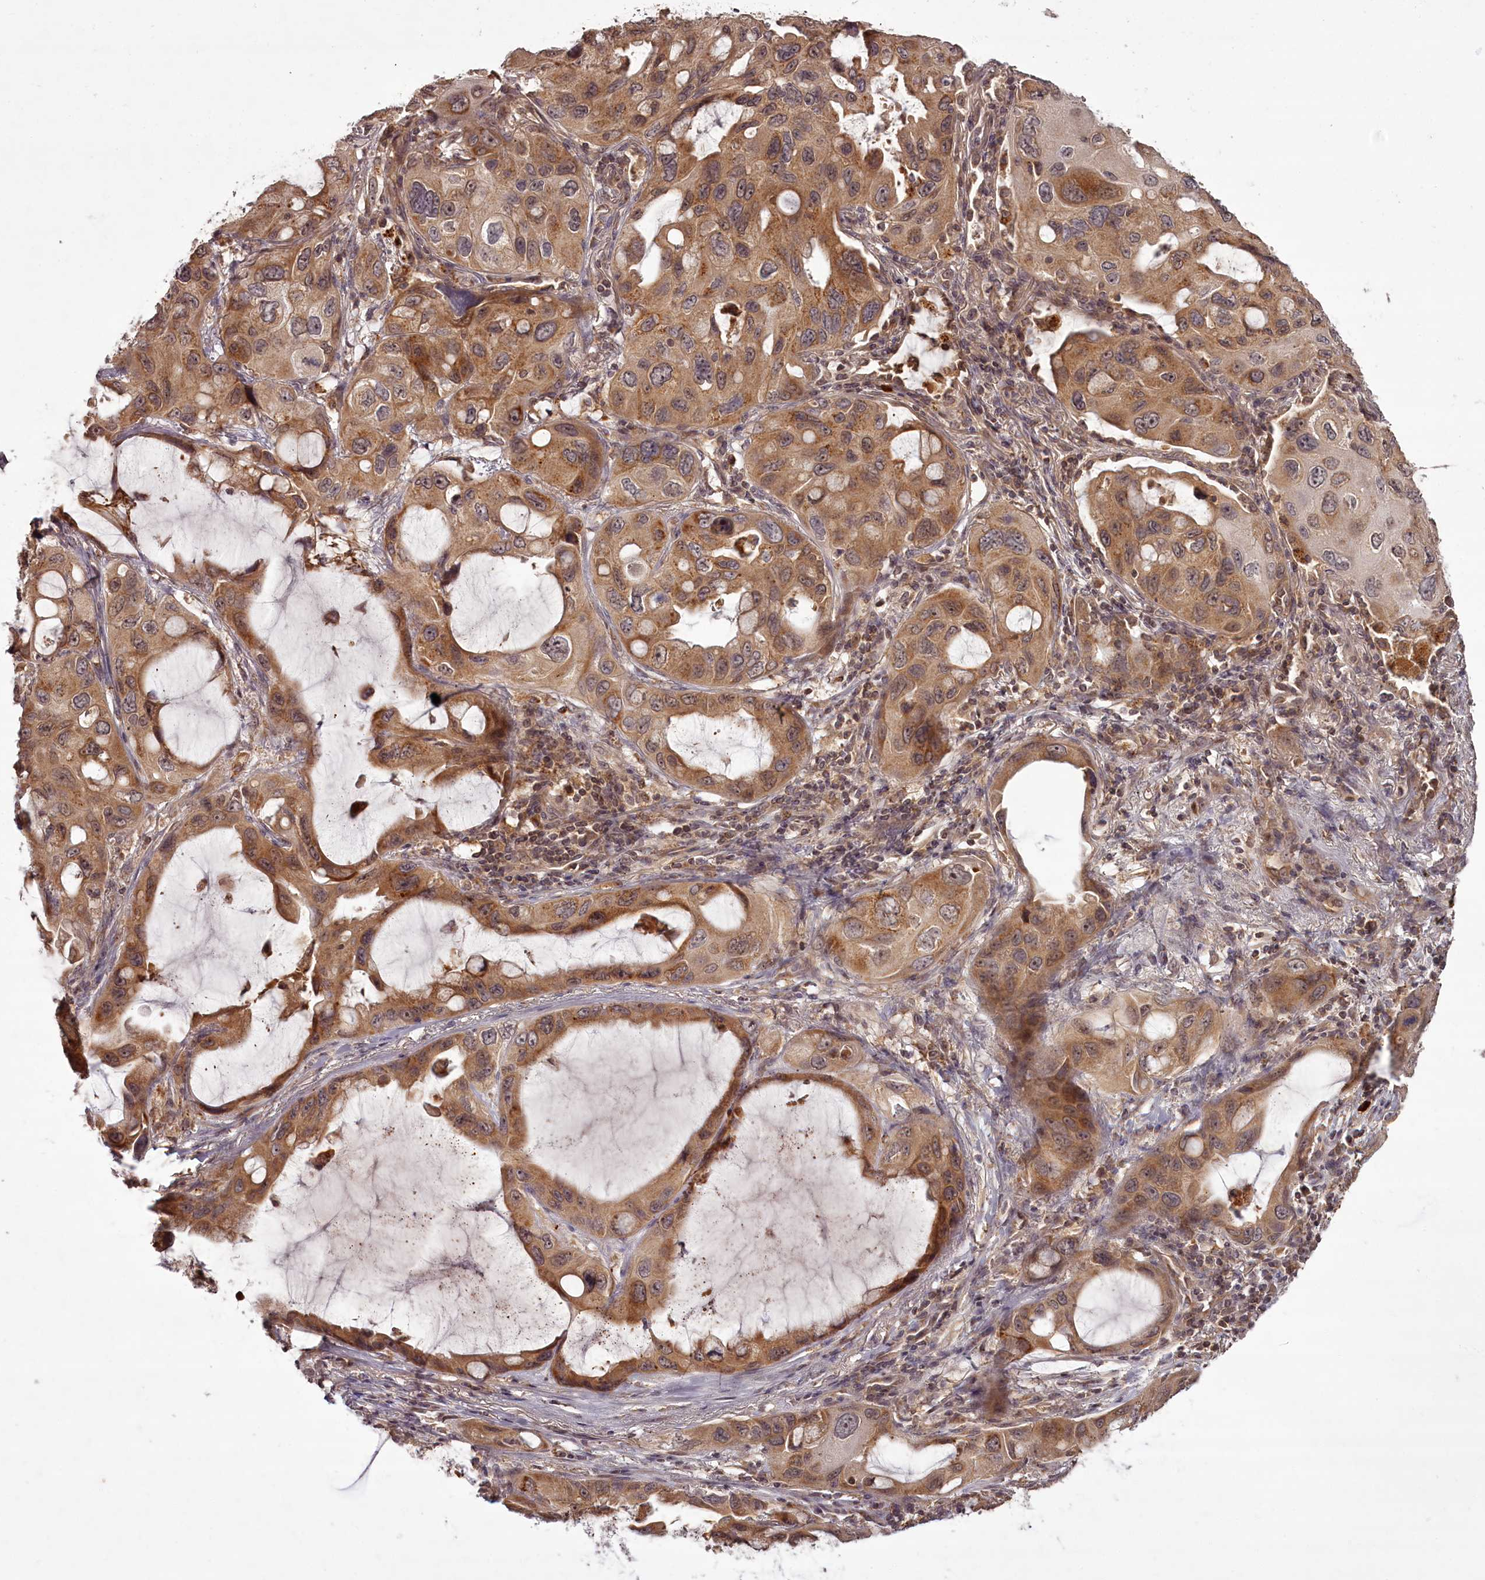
{"staining": {"intensity": "moderate", "quantity": ">75%", "location": "cytoplasmic/membranous"}, "tissue": "lung cancer", "cell_type": "Tumor cells", "image_type": "cancer", "snomed": [{"axis": "morphology", "description": "Squamous cell carcinoma, NOS"}, {"axis": "topography", "description": "Lung"}], "caption": "Moderate cytoplasmic/membranous protein staining is appreciated in approximately >75% of tumor cells in lung squamous cell carcinoma. (Brightfield microscopy of DAB IHC at high magnification).", "gene": "PCBP2", "patient": {"sex": "female", "age": 73}}